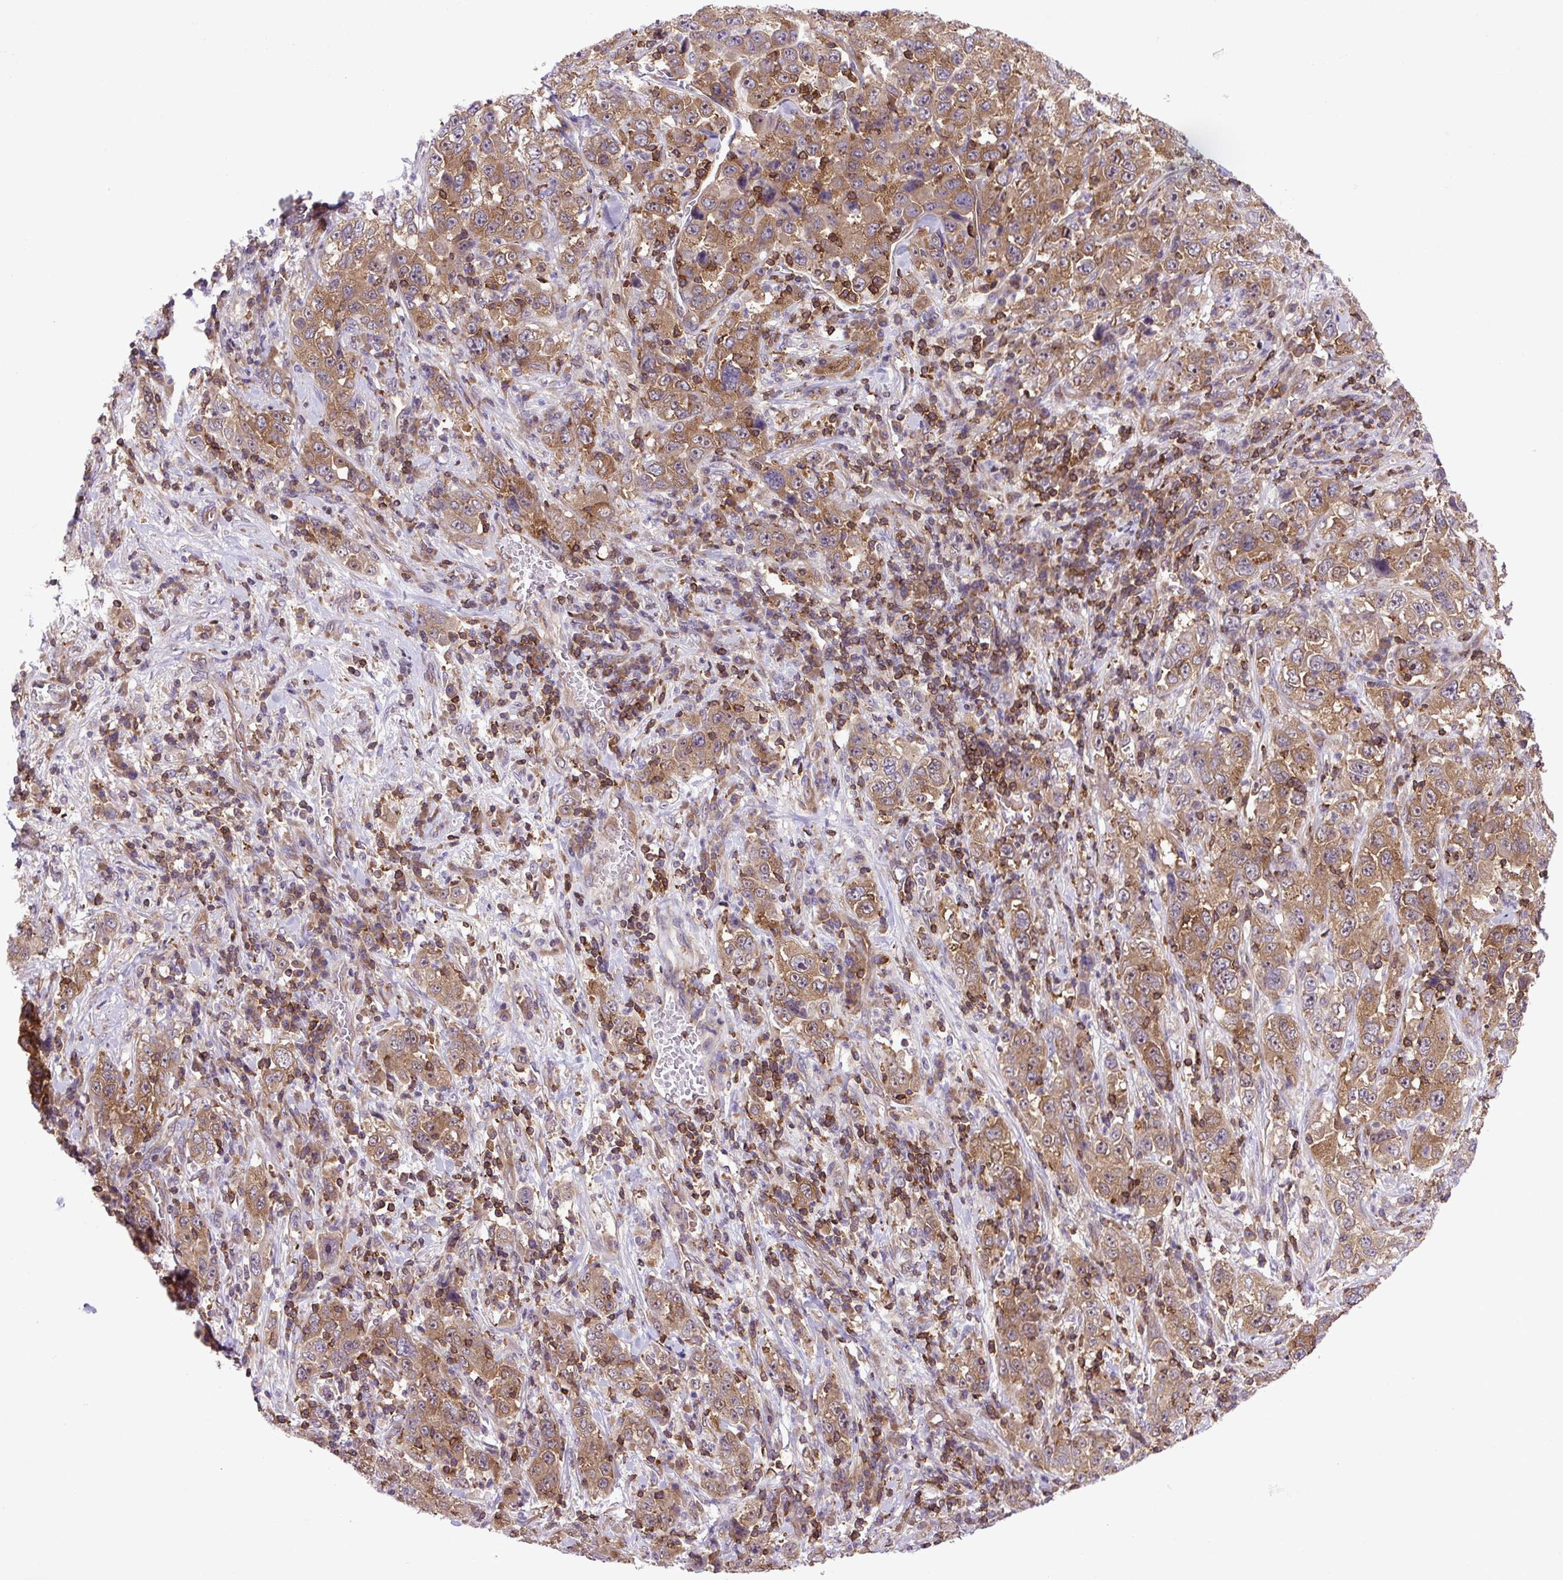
{"staining": {"intensity": "moderate", "quantity": ">75%", "location": "cytoplasmic/membranous,nuclear"}, "tissue": "stomach cancer", "cell_type": "Tumor cells", "image_type": "cancer", "snomed": [{"axis": "morphology", "description": "Normal tissue, NOS"}, {"axis": "morphology", "description": "Adenocarcinoma, NOS"}, {"axis": "topography", "description": "Stomach, upper"}, {"axis": "topography", "description": "Stomach"}], "caption": "Moderate cytoplasmic/membranous and nuclear expression is identified in approximately >75% of tumor cells in adenocarcinoma (stomach).", "gene": "PLCG1", "patient": {"sex": "male", "age": 59}}